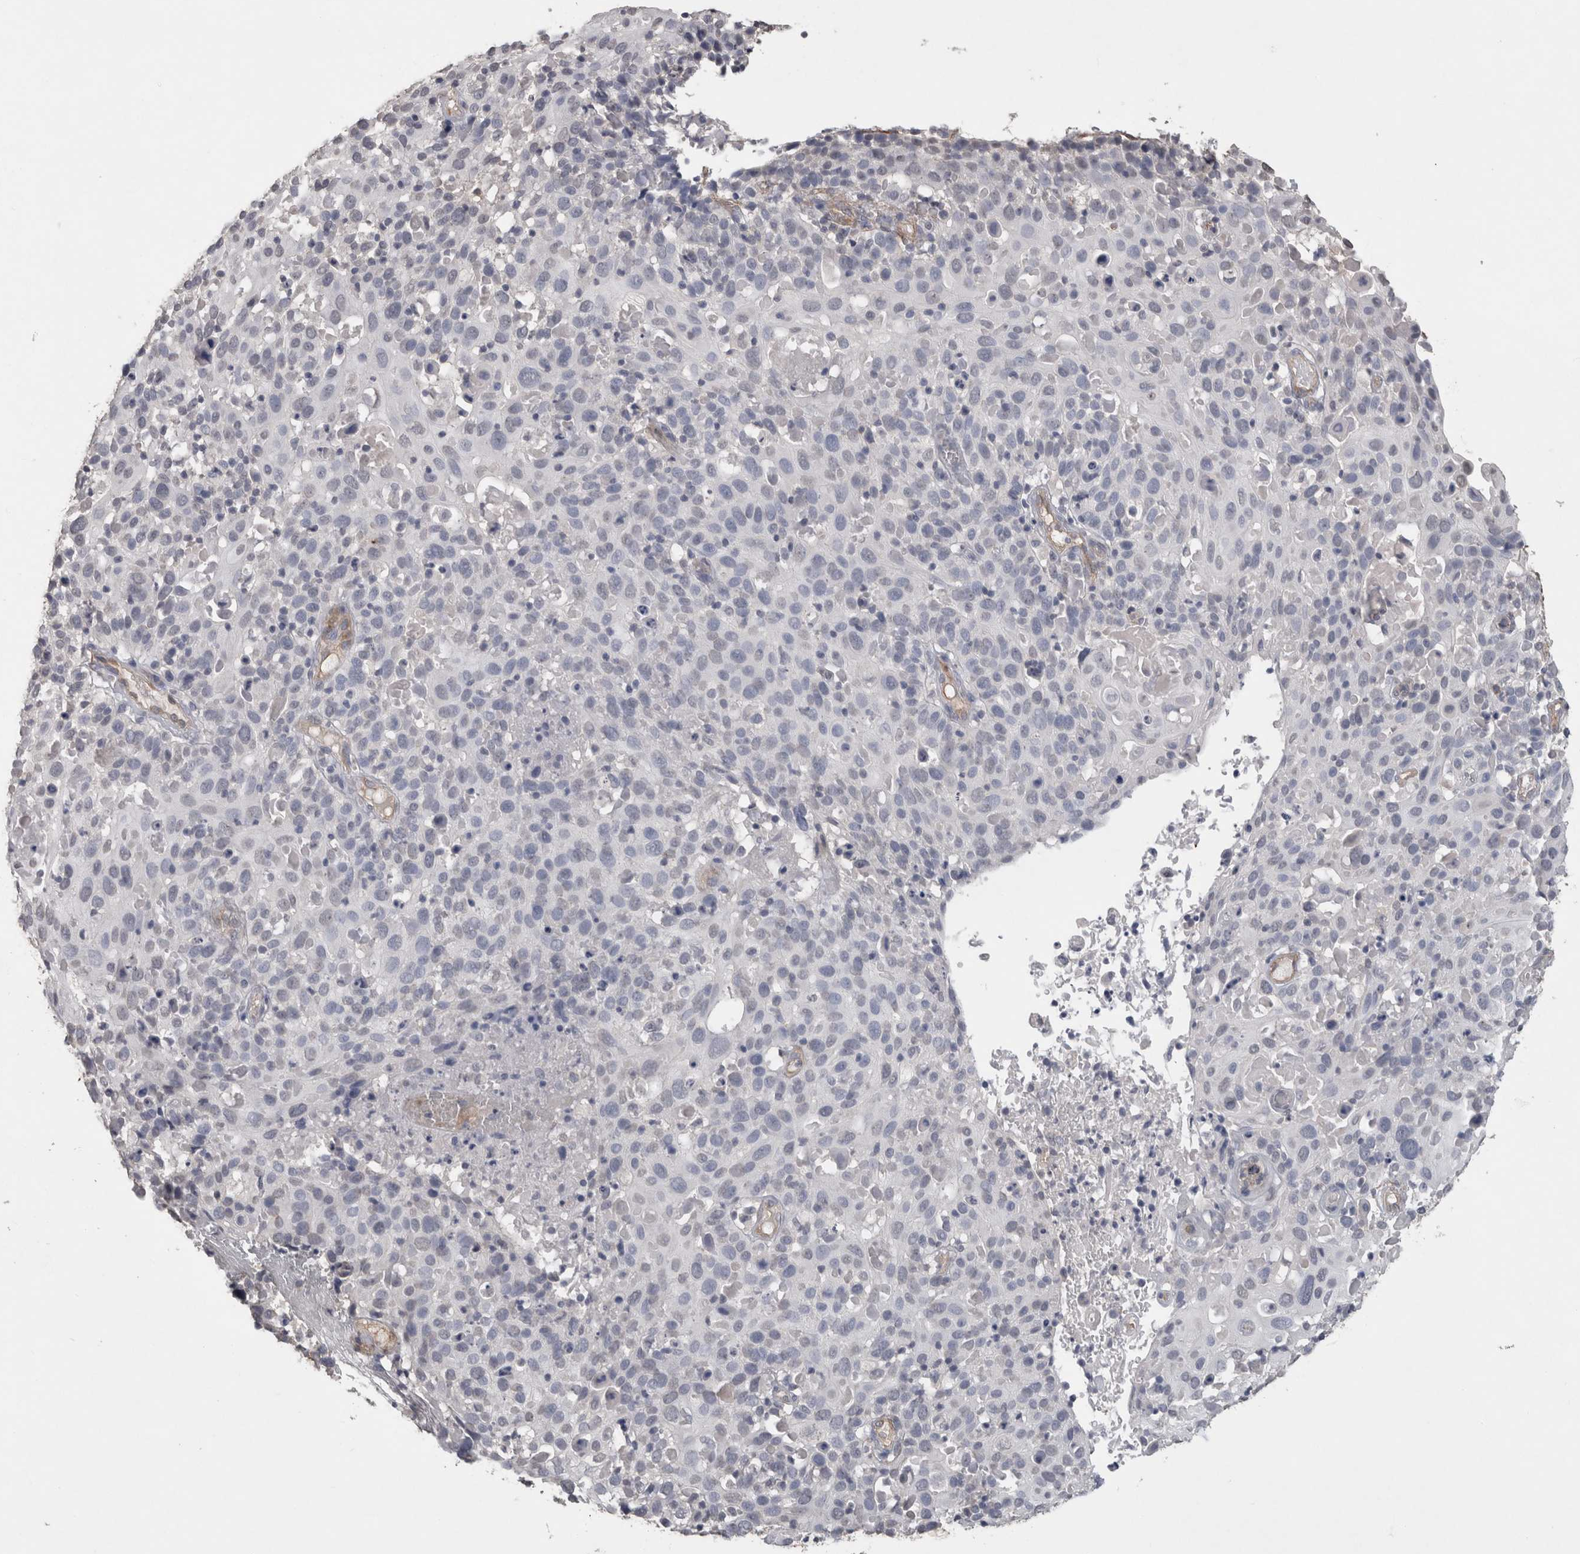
{"staining": {"intensity": "negative", "quantity": "none", "location": "none"}, "tissue": "cervical cancer", "cell_type": "Tumor cells", "image_type": "cancer", "snomed": [{"axis": "morphology", "description": "Squamous cell carcinoma, NOS"}, {"axis": "topography", "description": "Cervix"}], "caption": "Immunohistochemical staining of cervical cancer displays no significant positivity in tumor cells. The staining is performed using DAB (3,3'-diaminobenzidine) brown chromogen with nuclei counter-stained in using hematoxylin.", "gene": "RECK", "patient": {"sex": "female", "age": 74}}